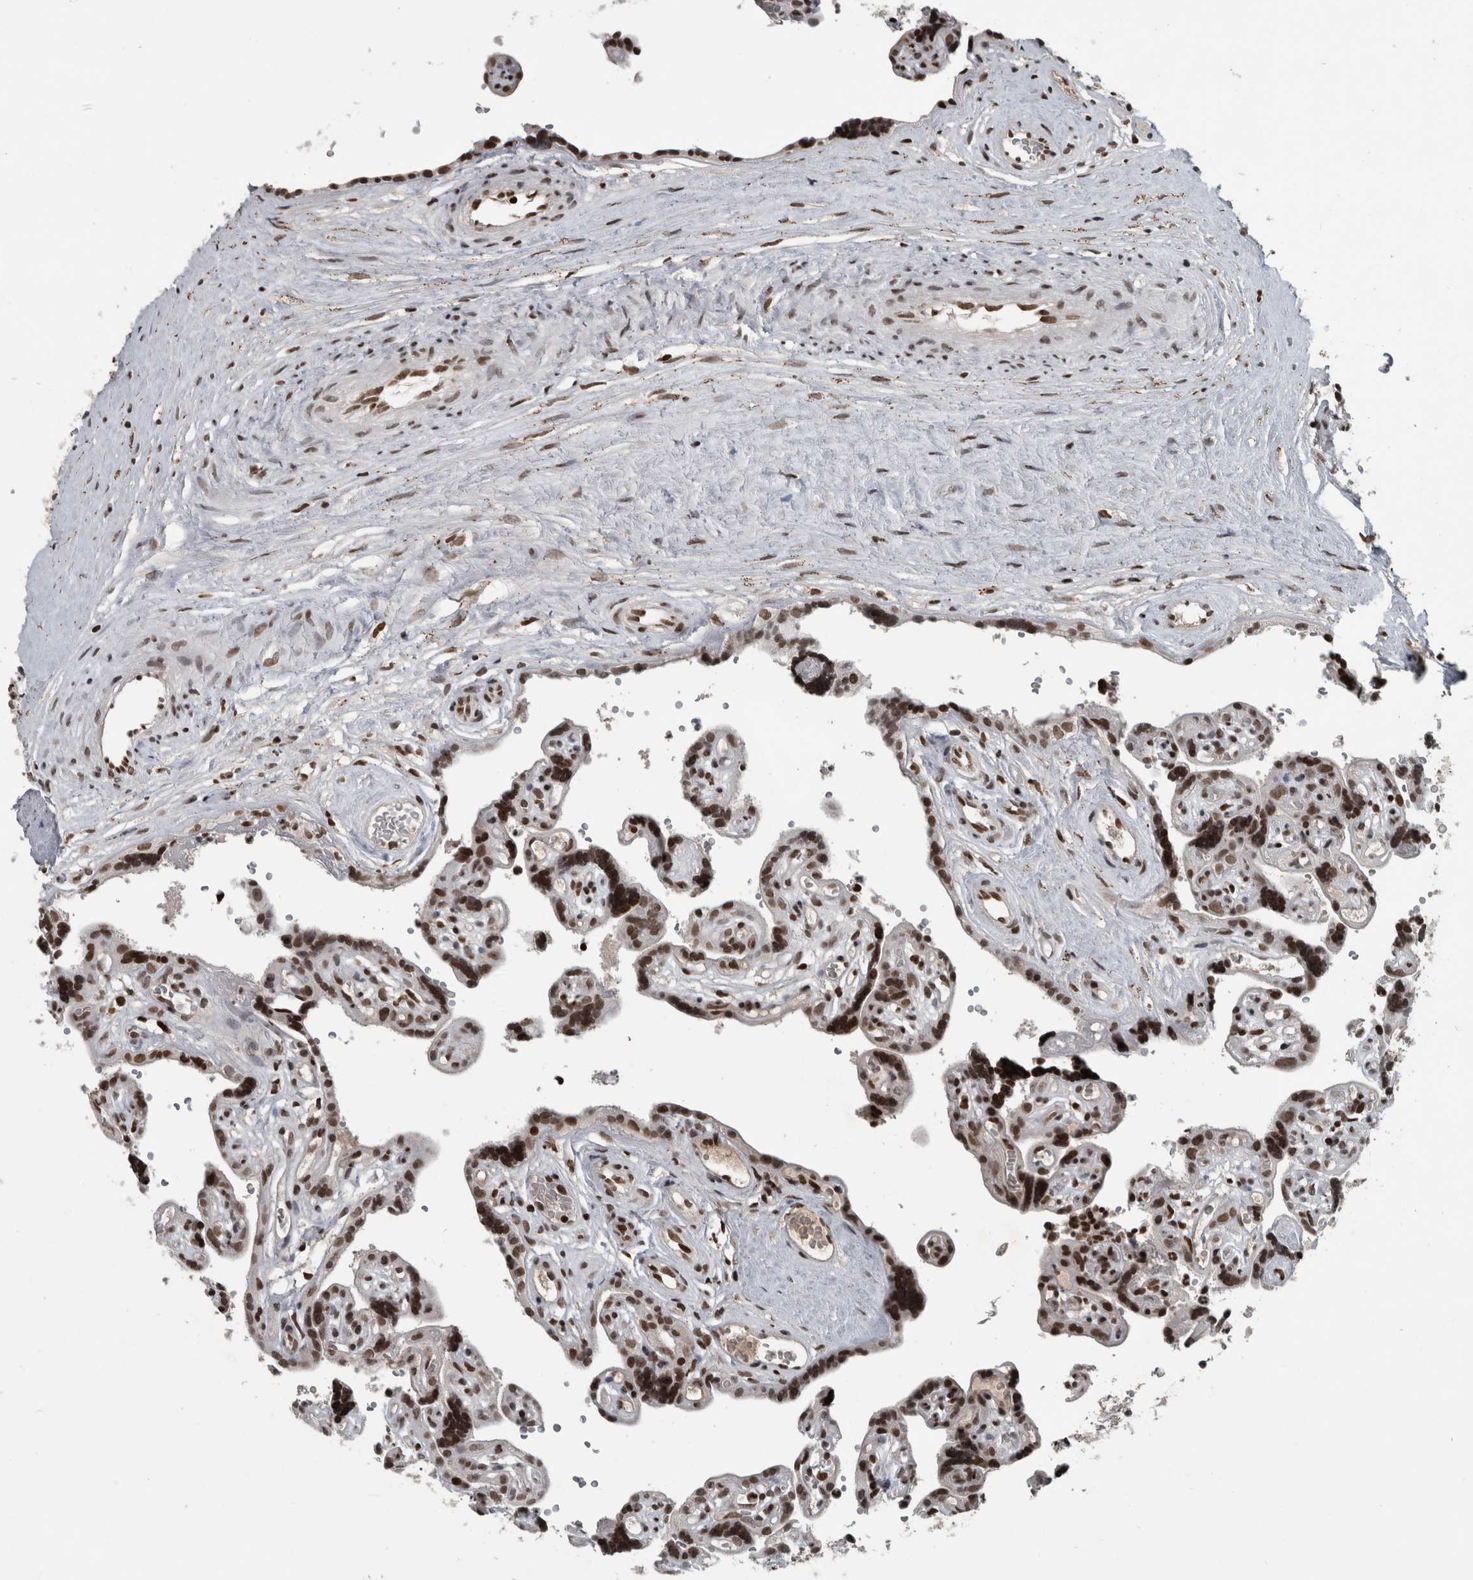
{"staining": {"intensity": "strong", "quantity": ">75%", "location": "nuclear"}, "tissue": "placenta", "cell_type": "Decidual cells", "image_type": "normal", "snomed": [{"axis": "morphology", "description": "Normal tissue, NOS"}, {"axis": "topography", "description": "Placenta"}], "caption": "Immunohistochemical staining of benign human placenta shows >75% levels of strong nuclear protein staining in approximately >75% of decidual cells.", "gene": "UNC50", "patient": {"sex": "female", "age": 30}}